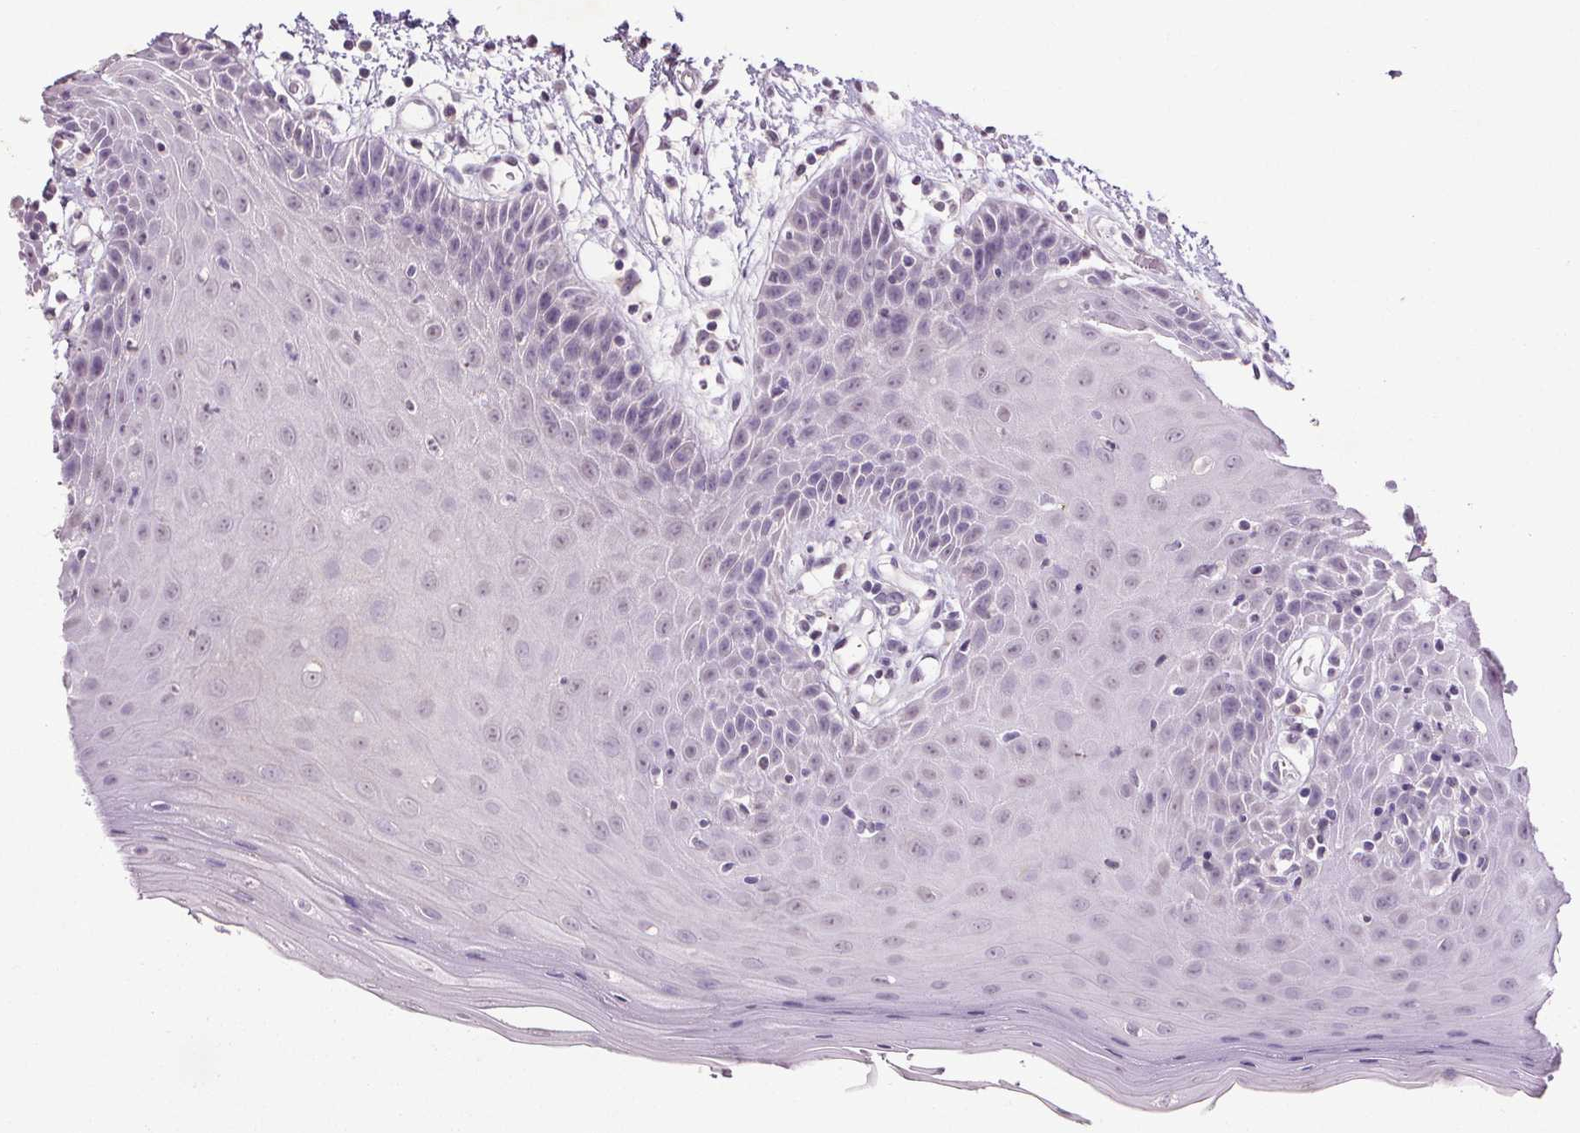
{"staining": {"intensity": "negative", "quantity": "none", "location": "none"}, "tissue": "oral mucosa", "cell_type": "Squamous epithelial cells", "image_type": "normal", "snomed": [{"axis": "morphology", "description": "Normal tissue, NOS"}, {"axis": "topography", "description": "Oral tissue"}, {"axis": "topography", "description": "Tounge, NOS"}], "caption": "Normal oral mucosa was stained to show a protein in brown. There is no significant positivity in squamous epithelial cells.", "gene": "SLC2A9", "patient": {"sex": "female", "age": 59}}